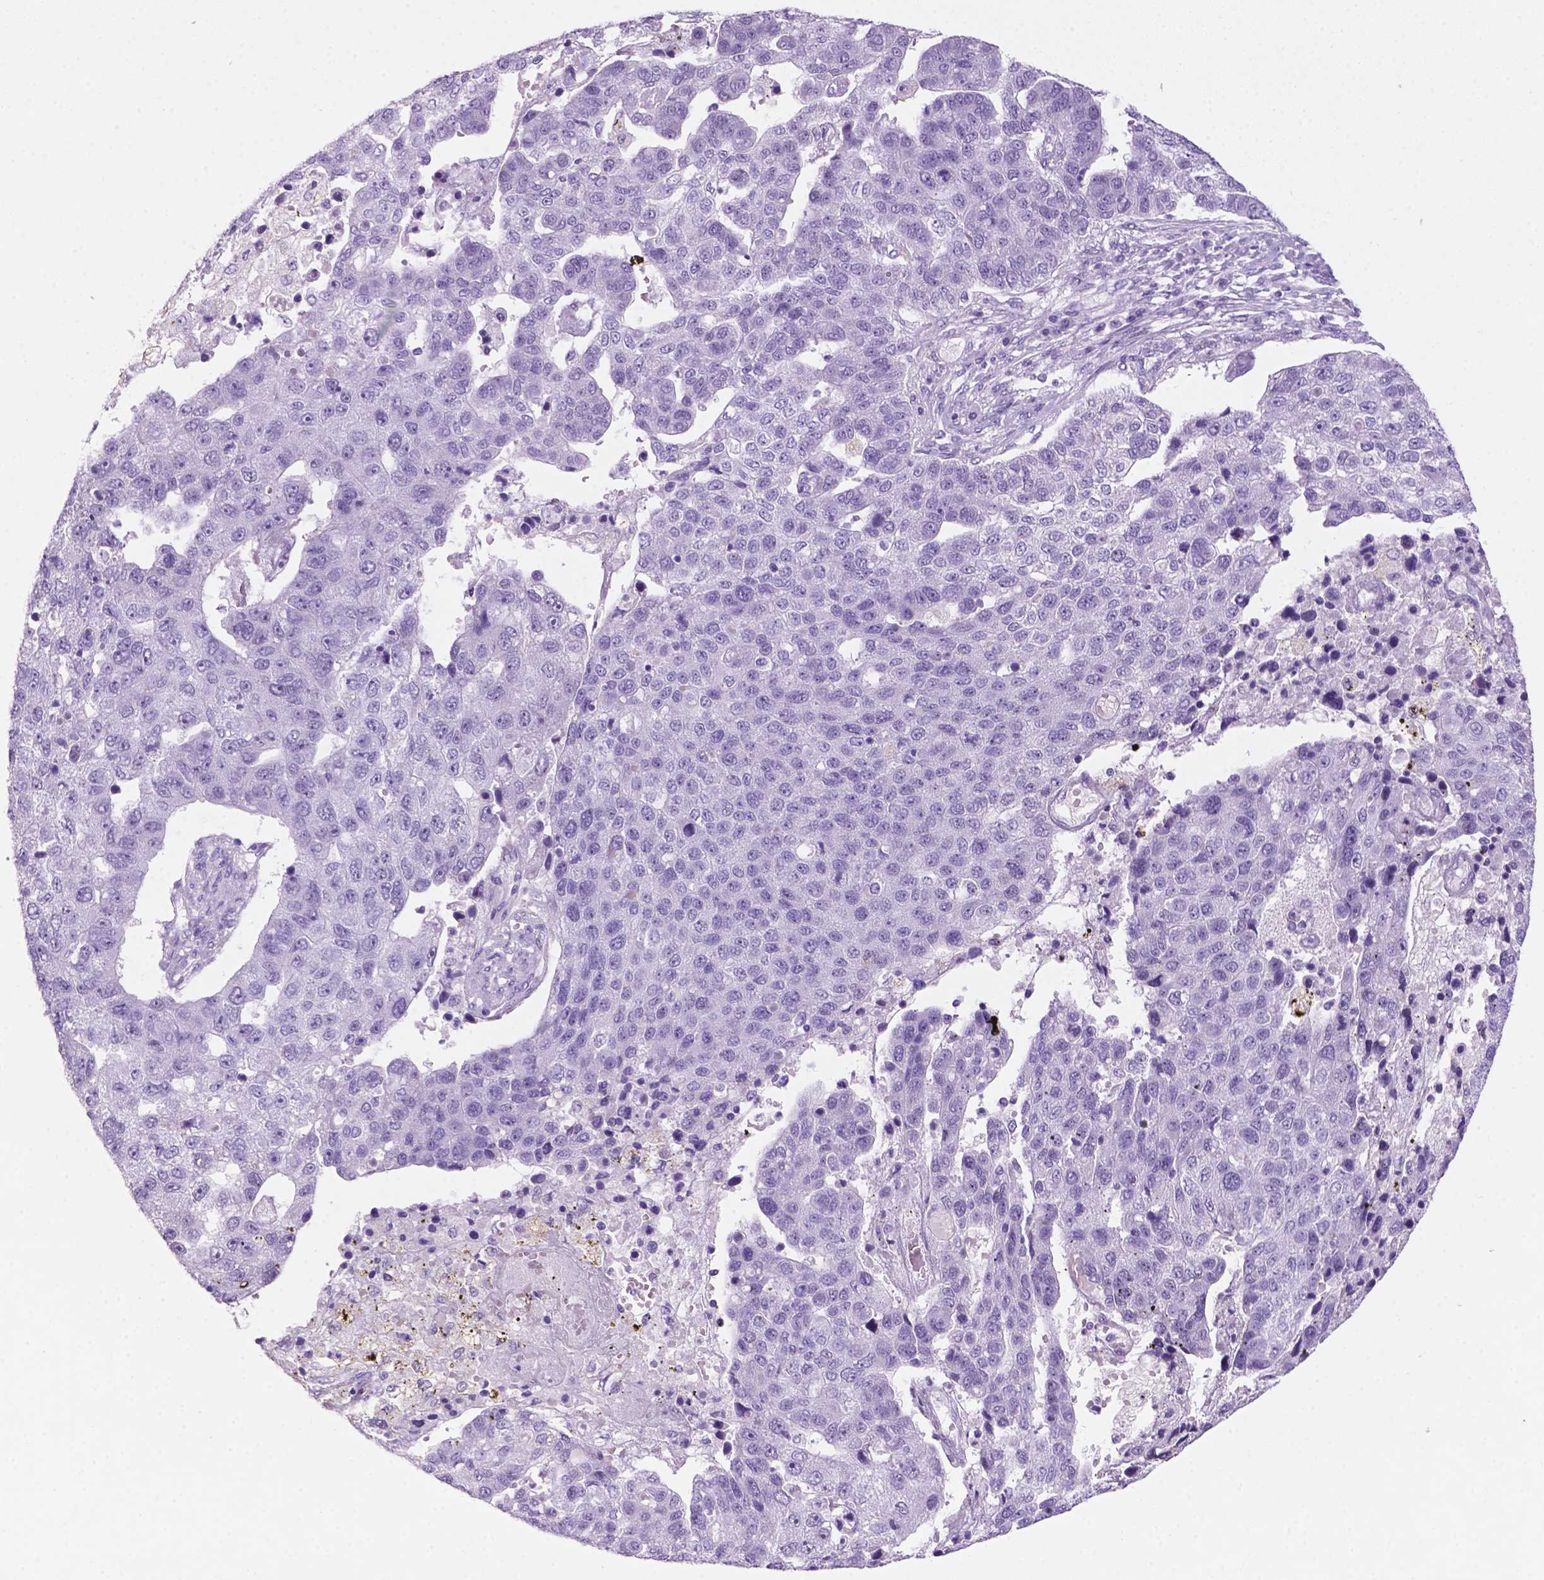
{"staining": {"intensity": "negative", "quantity": "none", "location": "none"}, "tissue": "pancreatic cancer", "cell_type": "Tumor cells", "image_type": "cancer", "snomed": [{"axis": "morphology", "description": "Adenocarcinoma, NOS"}, {"axis": "topography", "description": "Pancreas"}], "caption": "The image exhibits no significant positivity in tumor cells of pancreatic cancer.", "gene": "C18orf21", "patient": {"sex": "female", "age": 61}}